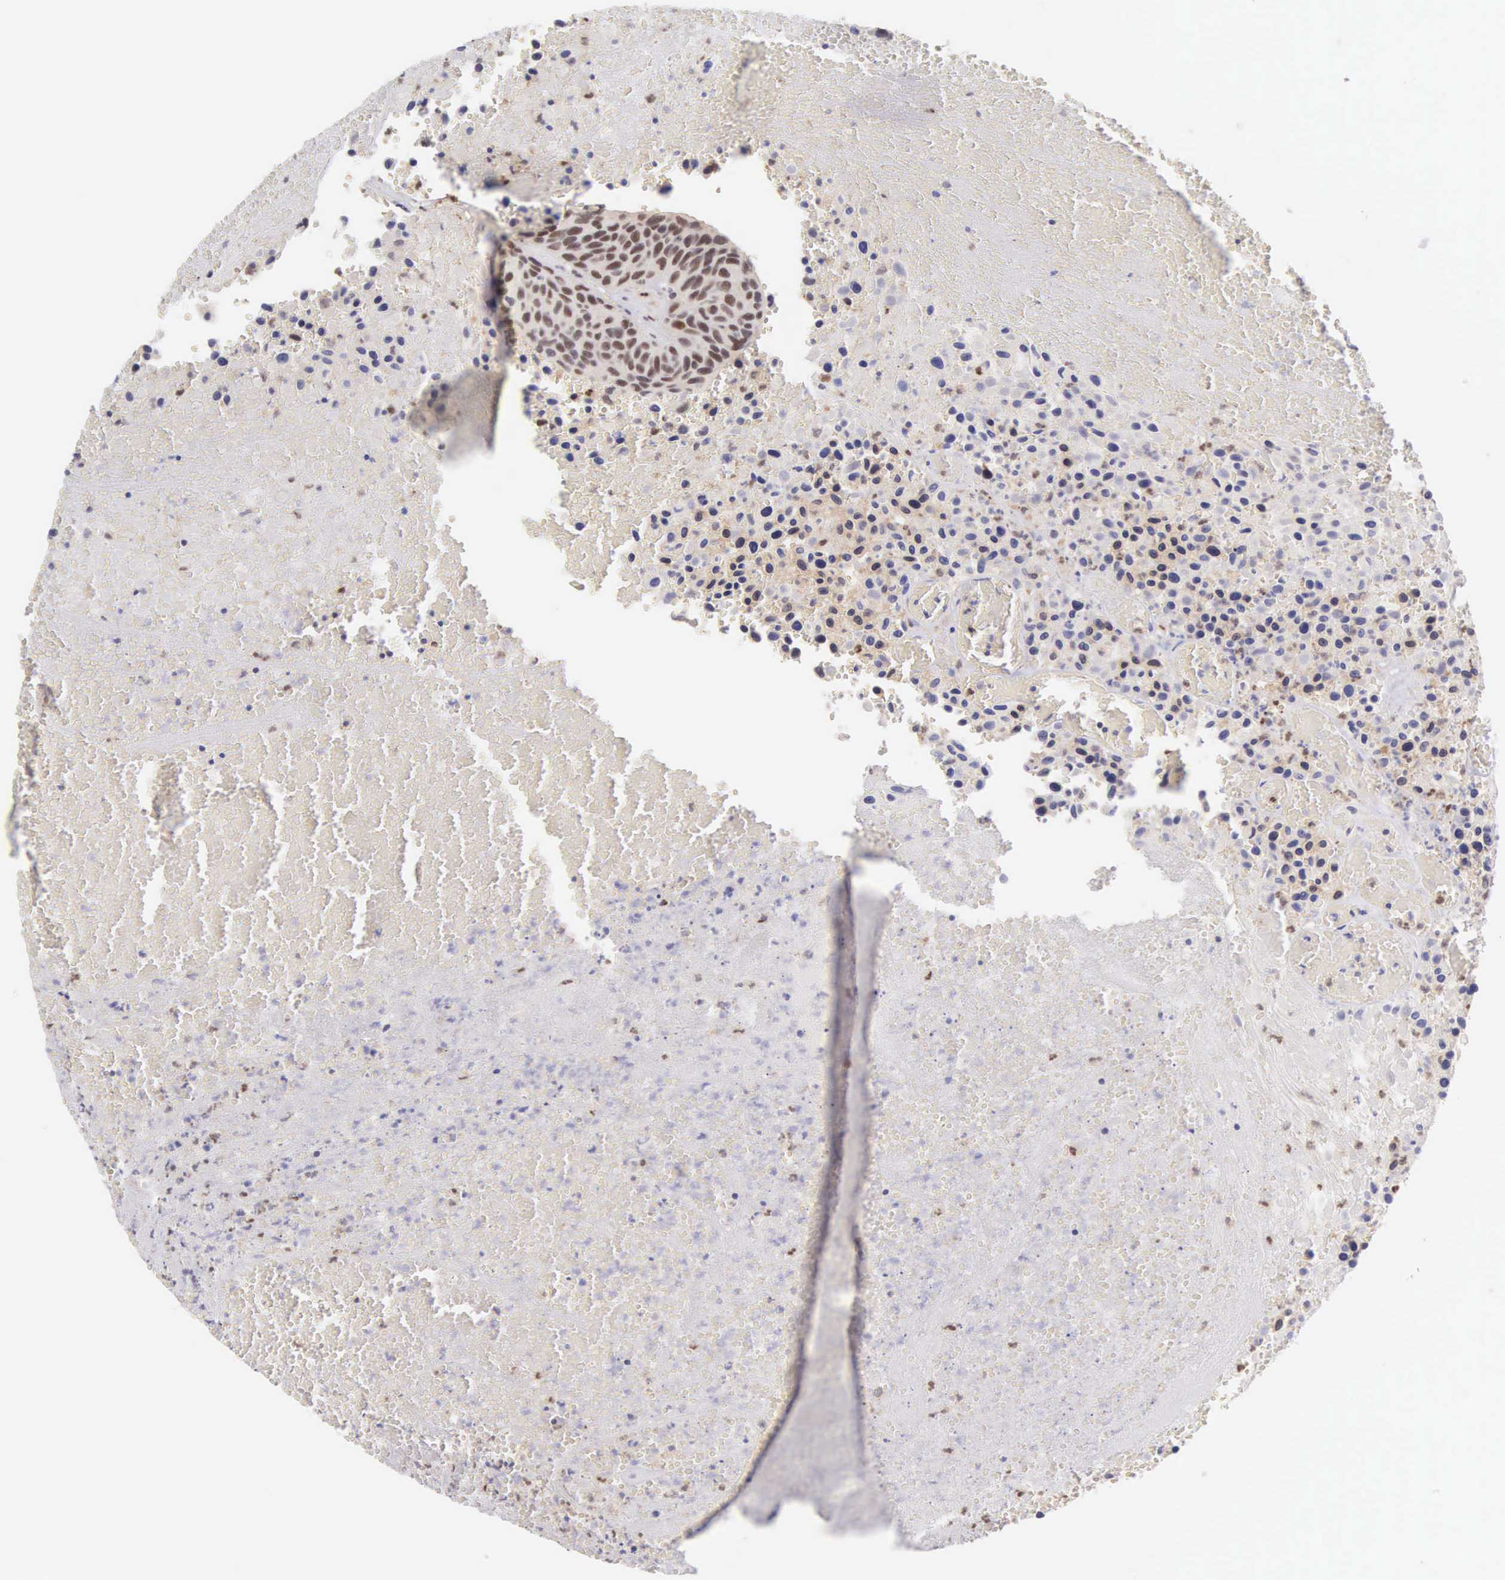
{"staining": {"intensity": "weak", "quantity": ">75%", "location": "nuclear"}, "tissue": "urothelial cancer", "cell_type": "Tumor cells", "image_type": "cancer", "snomed": [{"axis": "morphology", "description": "Urothelial carcinoma, High grade"}, {"axis": "topography", "description": "Urinary bladder"}], "caption": "This is a histology image of immunohistochemistry (IHC) staining of urothelial carcinoma (high-grade), which shows weak positivity in the nuclear of tumor cells.", "gene": "GRK3", "patient": {"sex": "male", "age": 66}}